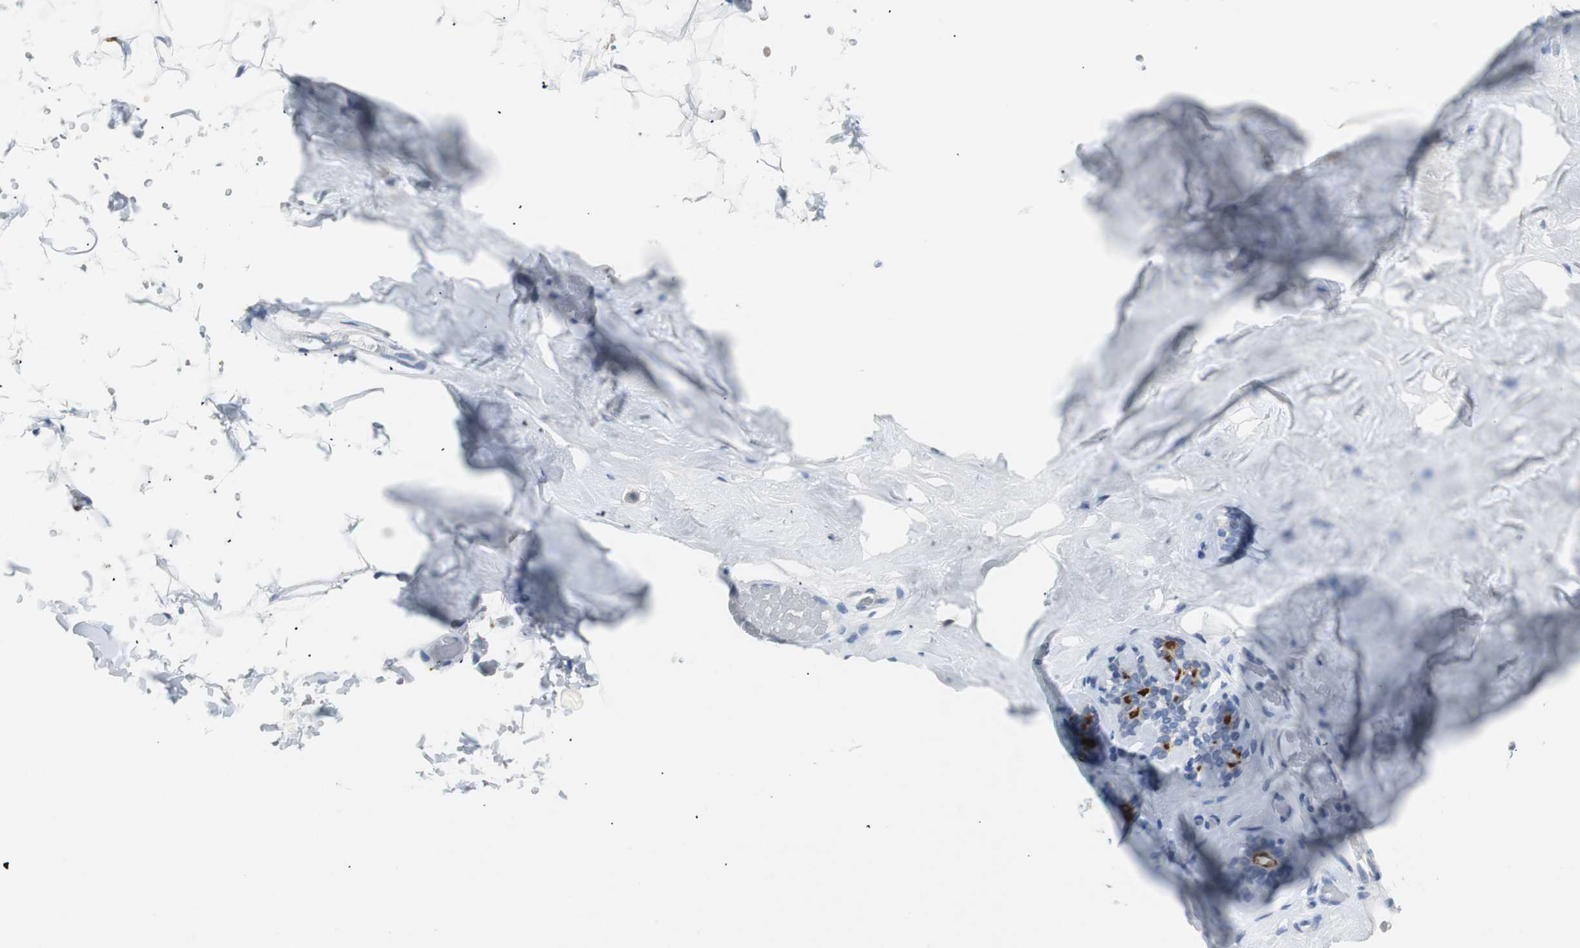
{"staining": {"intensity": "negative", "quantity": "none", "location": "none"}, "tissue": "adipose tissue", "cell_type": "Adipocytes", "image_type": "normal", "snomed": [{"axis": "morphology", "description": "Normal tissue, NOS"}, {"axis": "topography", "description": "Soft tissue"}], "caption": "The immunohistochemistry (IHC) micrograph has no significant positivity in adipocytes of adipose tissue. Brightfield microscopy of IHC stained with DAB (brown) and hematoxylin (blue), captured at high magnification.", "gene": "LRP2", "patient": {"sex": "male", "age": 72}}